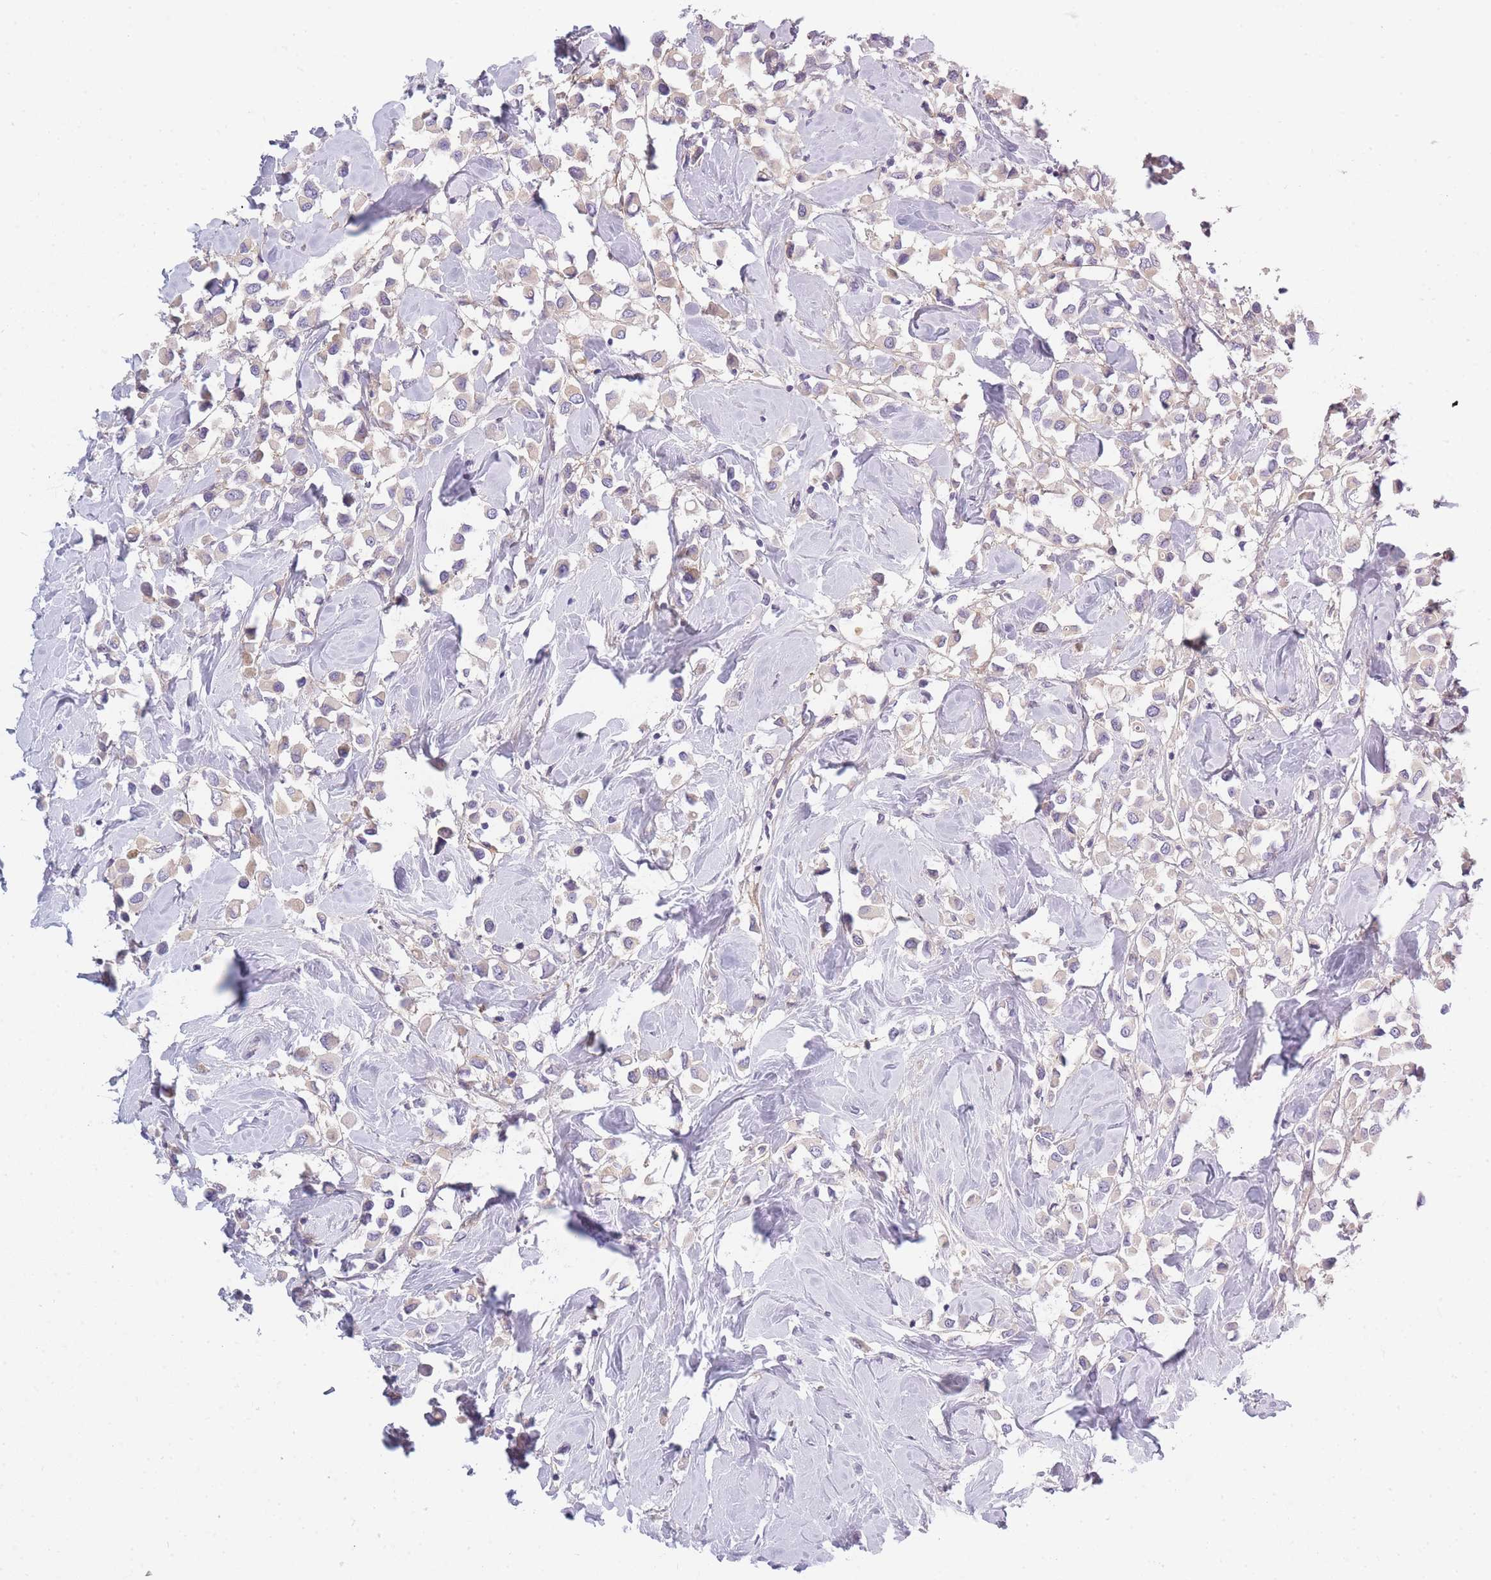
{"staining": {"intensity": "weak", "quantity": "<25%", "location": "cytoplasmic/membranous"}, "tissue": "breast cancer", "cell_type": "Tumor cells", "image_type": "cancer", "snomed": [{"axis": "morphology", "description": "Duct carcinoma"}, {"axis": "topography", "description": "Breast"}], "caption": "An IHC histopathology image of breast intraductal carcinoma is shown. There is no staining in tumor cells of breast intraductal carcinoma. (DAB (3,3'-diaminobenzidine) IHC visualized using brightfield microscopy, high magnification).", "gene": "AP3M2", "patient": {"sex": "female", "age": 61}}